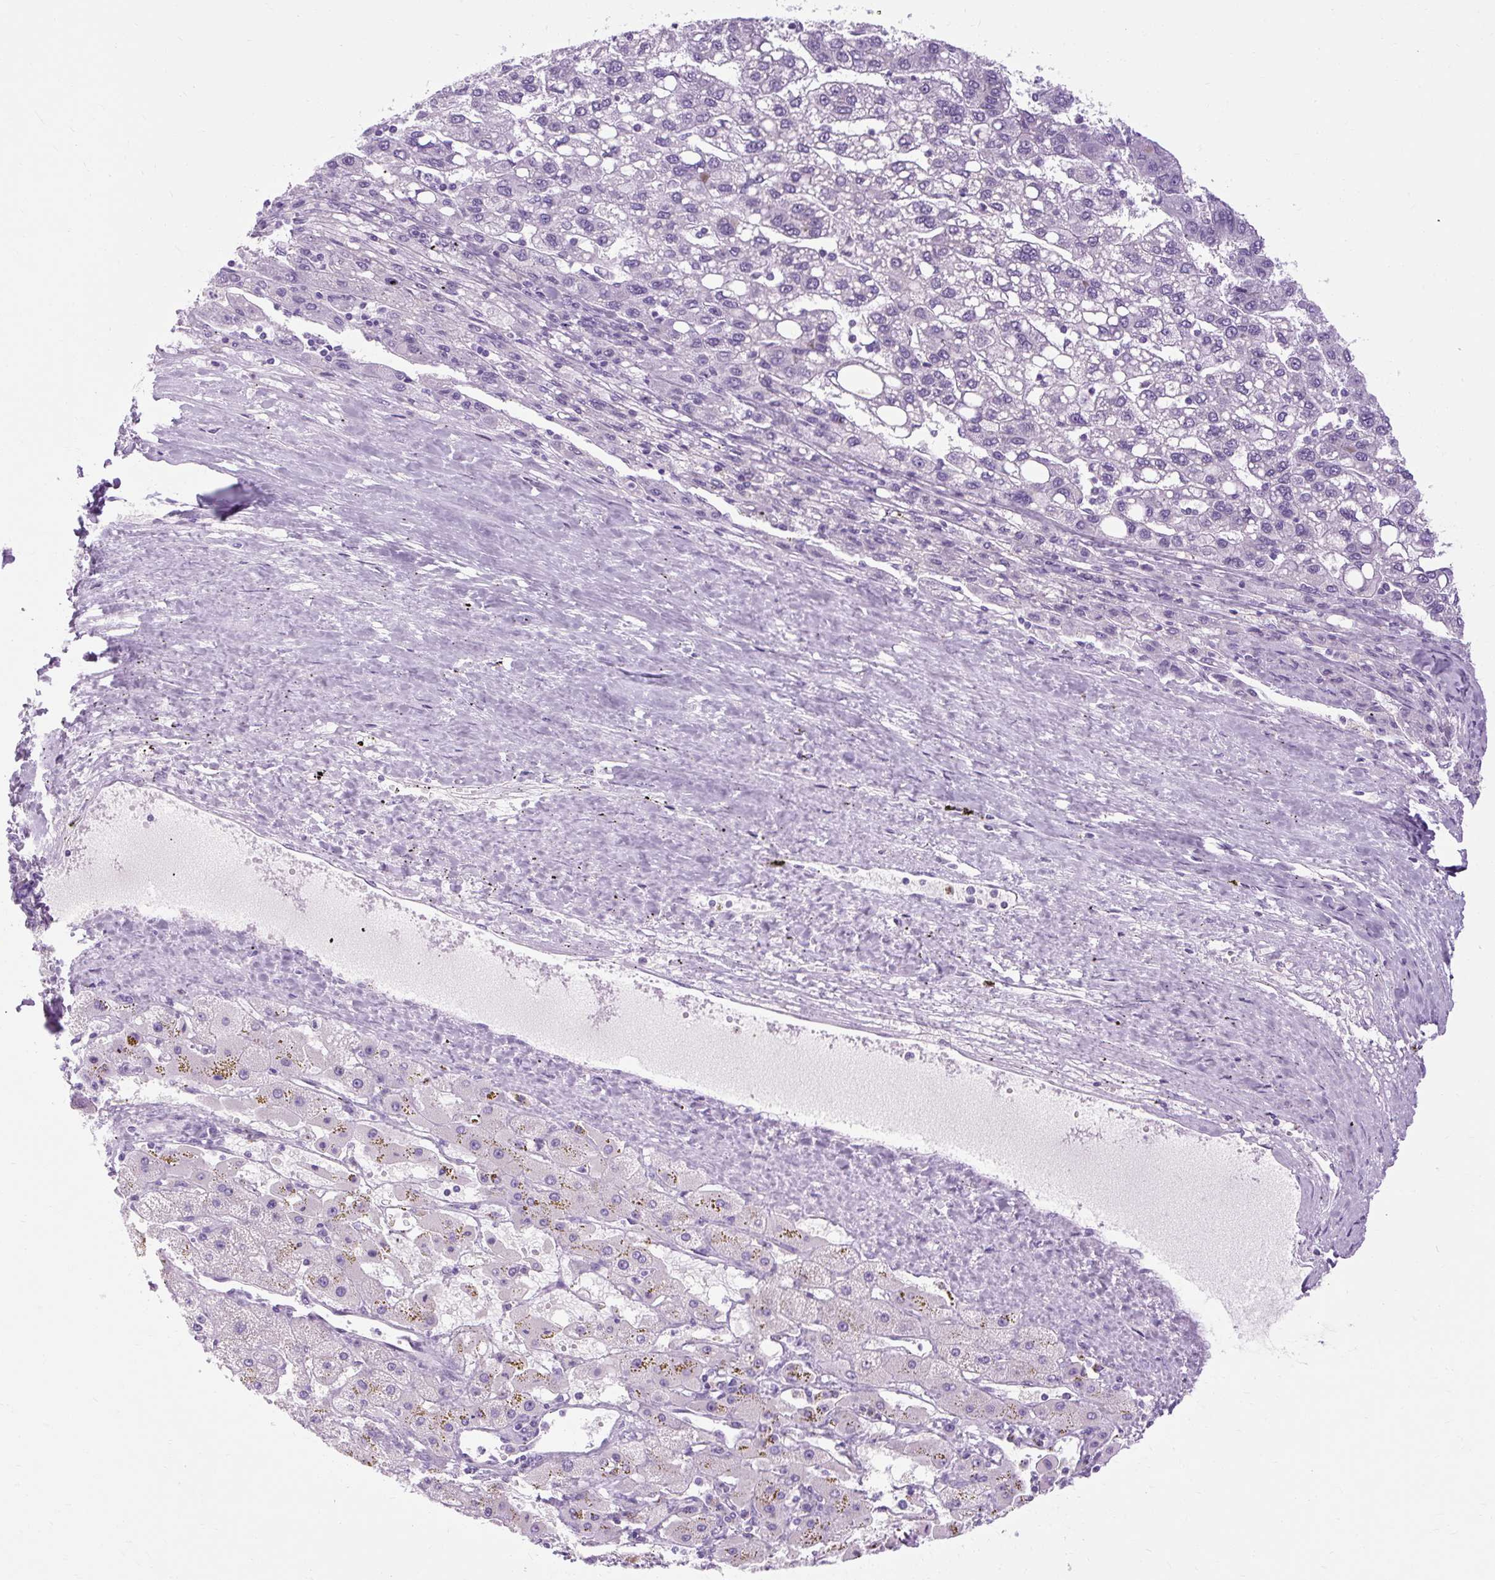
{"staining": {"intensity": "negative", "quantity": "none", "location": "none"}, "tissue": "liver cancer", "cell_type": "Tumor cells", "image_type": "cancer", "snomed": [{"axis": "morphology", "description": "Carcinoma, Hepatocellular, NOS"}, {"axis": "topography", "description": "Liver"}], "caption": "Tumor cells show no significant positivity in liver cancer (hepatocellular carcinoma).", "gene": "B3GNT4", "patient": {"sex": "female", "age": 82}}